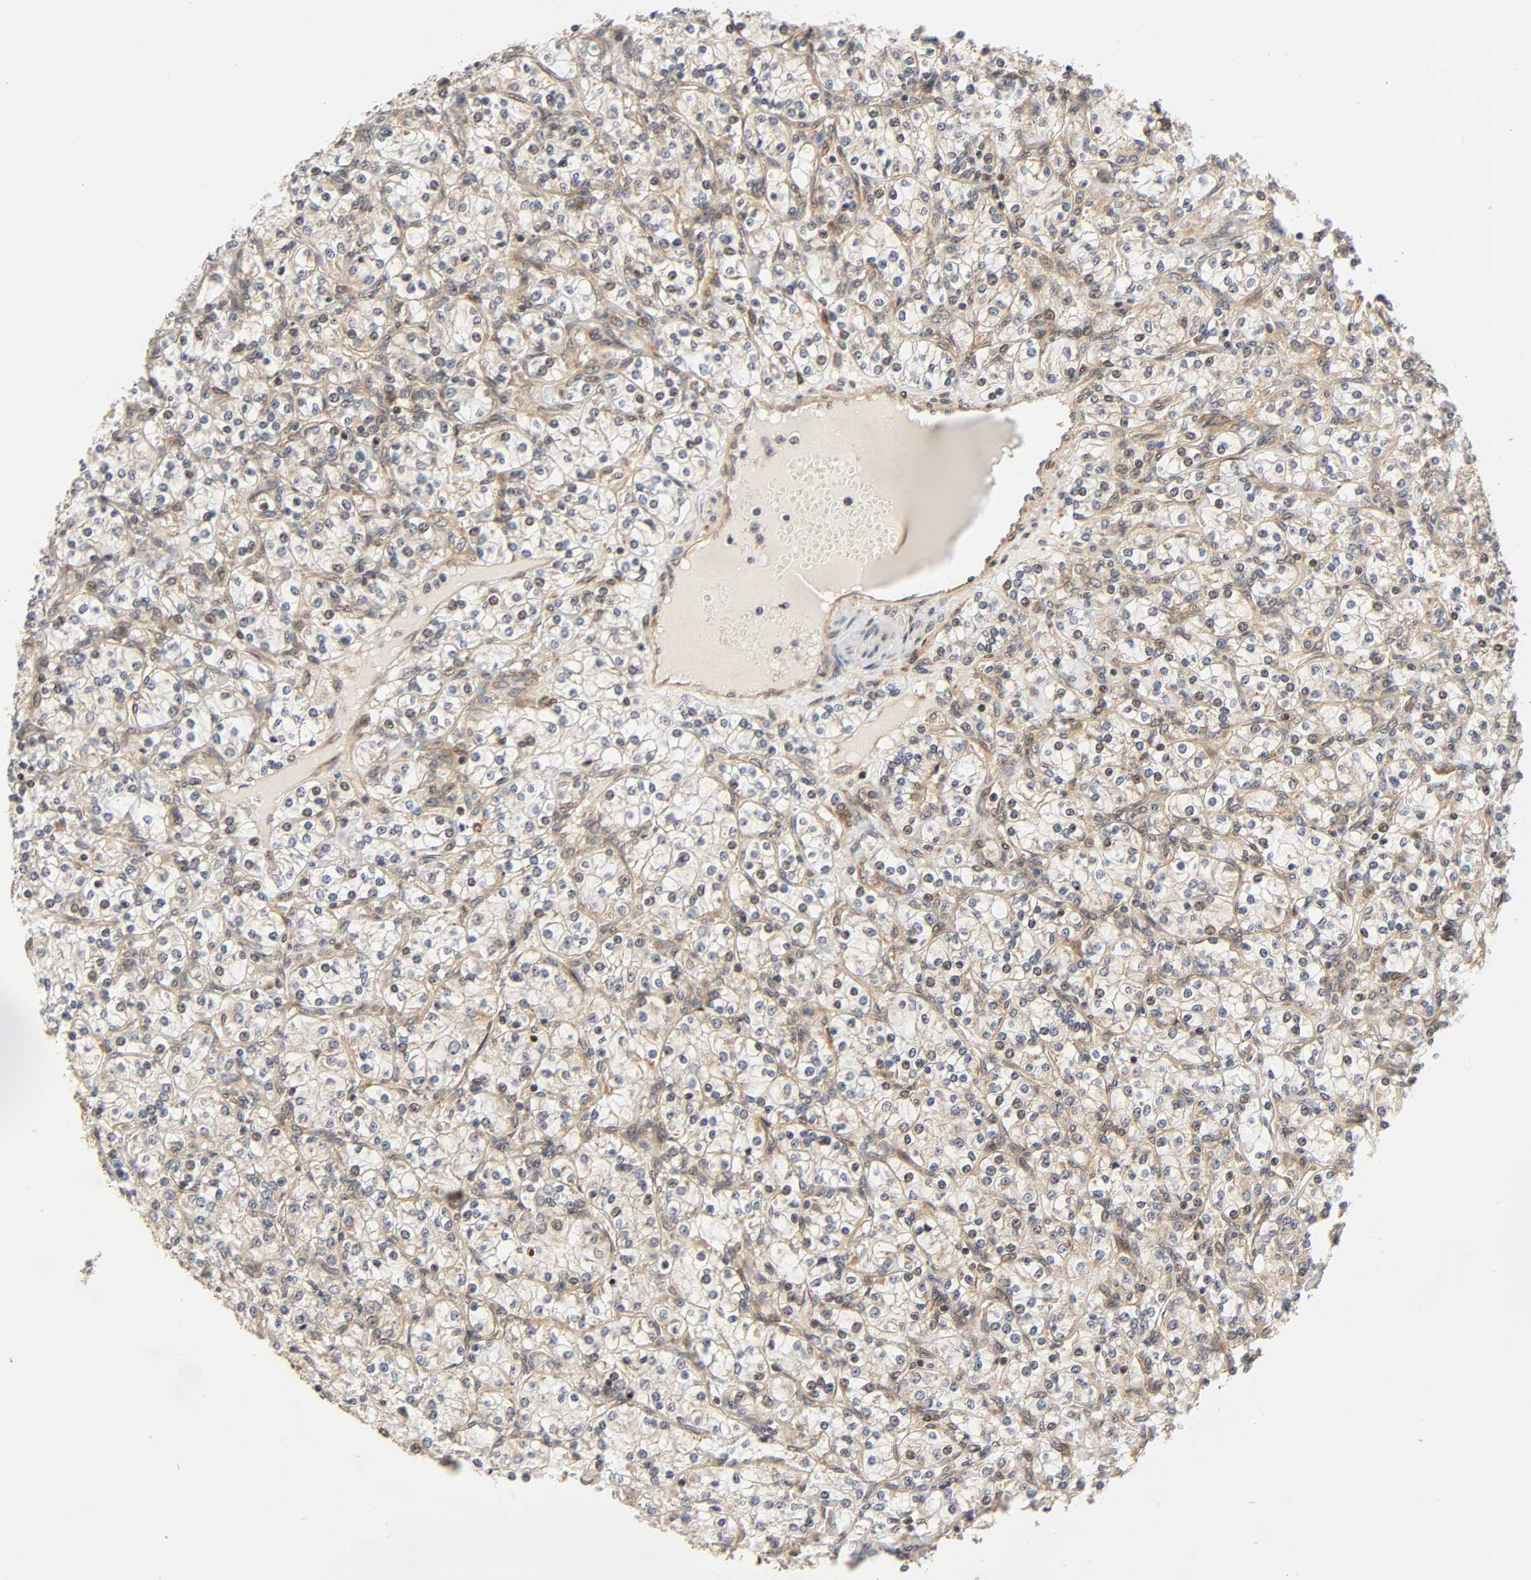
{"staining": {"intensity": "weak", "quantity": "25%-75%", "location": "cytoplasmic/membranous"}, "tissue": "renal cancer", "cell_type": "Tumor cells", "image_type": "cancer", "snomed": [{"axis": "morphology", "description": "Adenocarcinoma, NOS"}, {"axis": "topography", "description": "Kidney"}], "caption": "Tumor cells display weak cytoplasmic/membranous staining in about 25%-75% of cells in renal cancer. (DAB = brown stain, brightfield microscopy at high magnification).", "gene": "IQCJ-SCHIP1", "patient": {"sex": "male", "age": 77}}